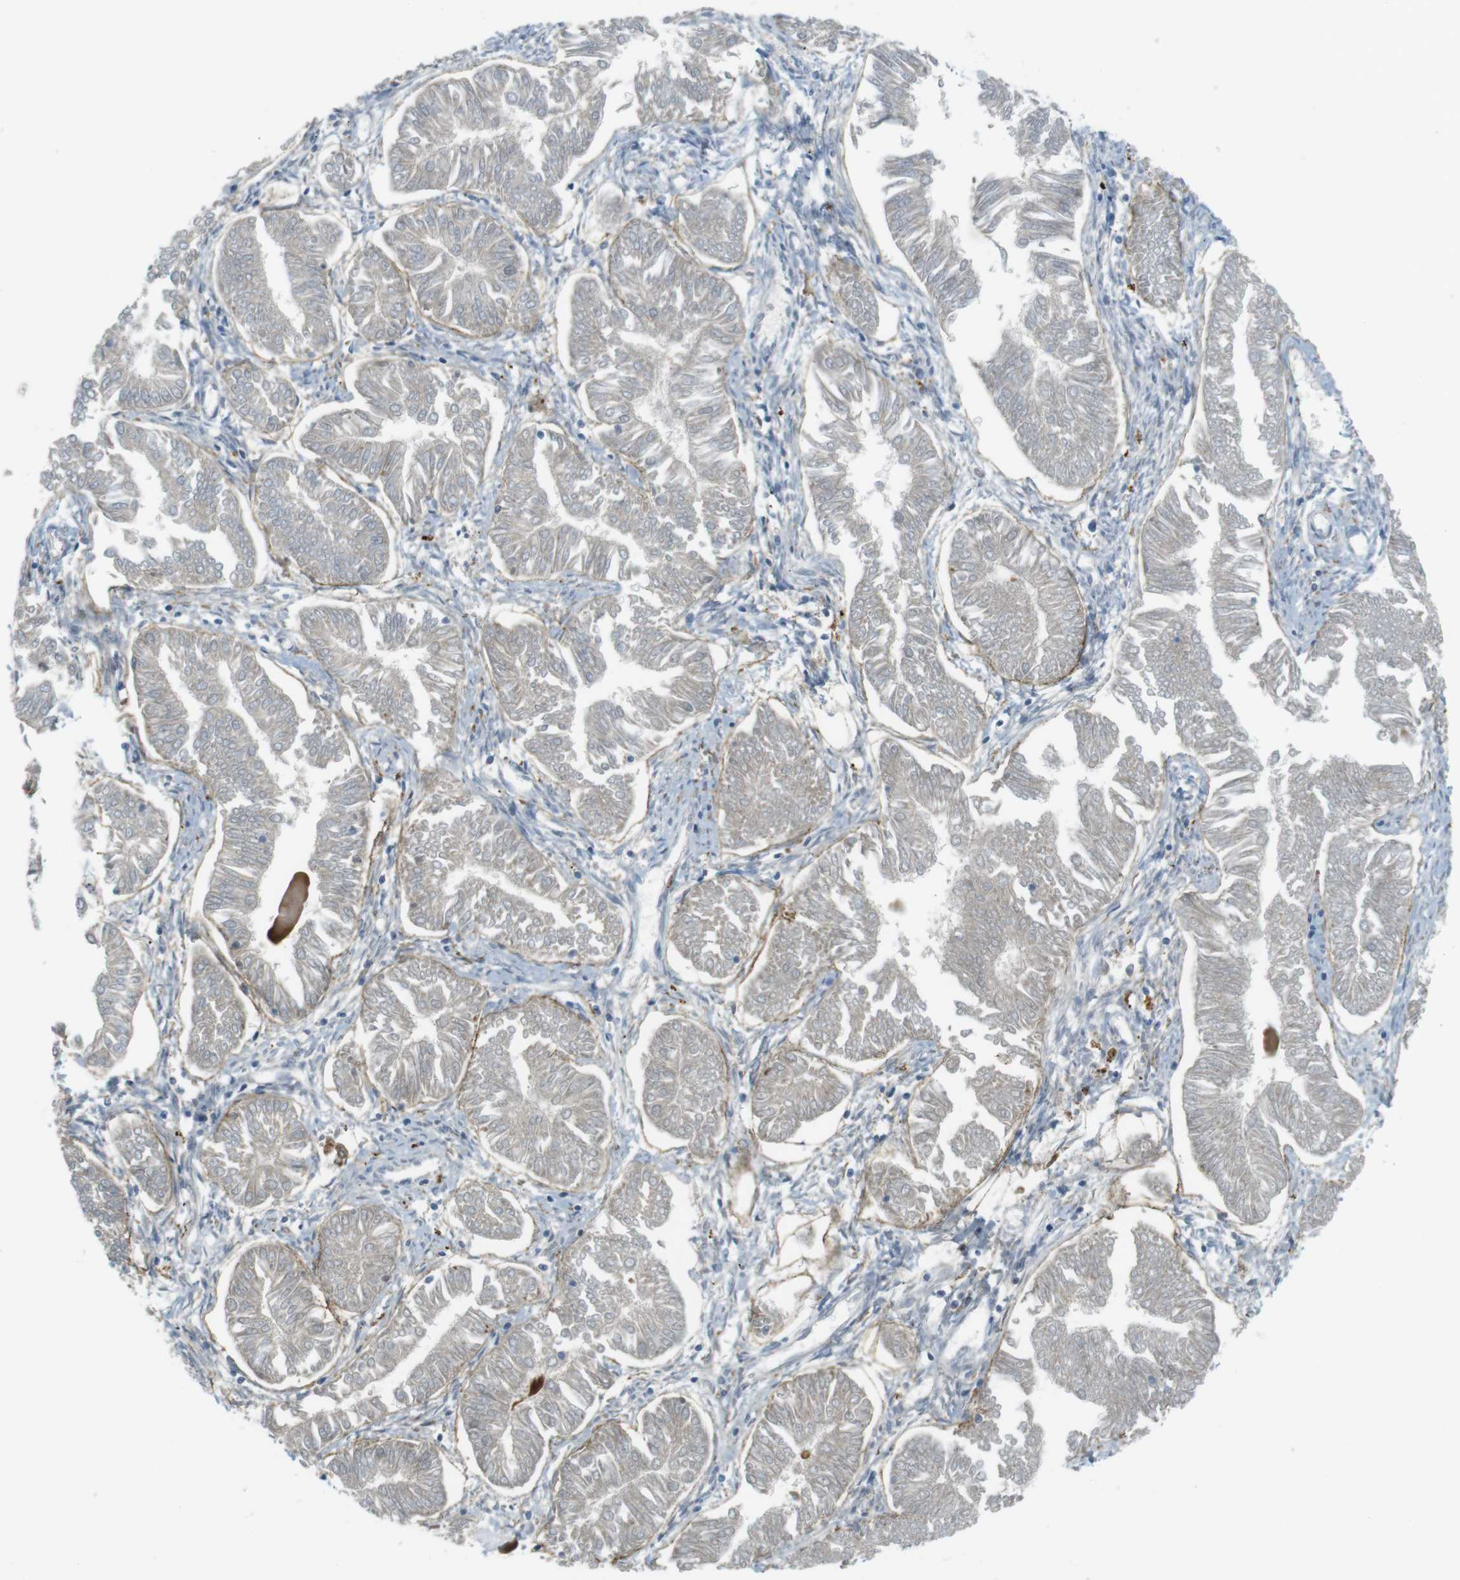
{"staining": {"intensity": "weak", "quantity": "25%-75%", "location": "cytoplasmic/membranous"}, "tissue": "endometrial cancer", "cell_type": "Tumor cells", "image_type": "cancer", "snomed": [{"axis": "morphology", "description": "Adenocarcinoma, NOS"}, {"axis": "topography", "description": "Endometrium"}], "caption": "Endometrial adenocarcinoma stained for a protein shows weak cytoplasmic/membranous positivity in tumor cells.", "gene": "UGT8", "patient": {"sex": "female", "age": 53}}